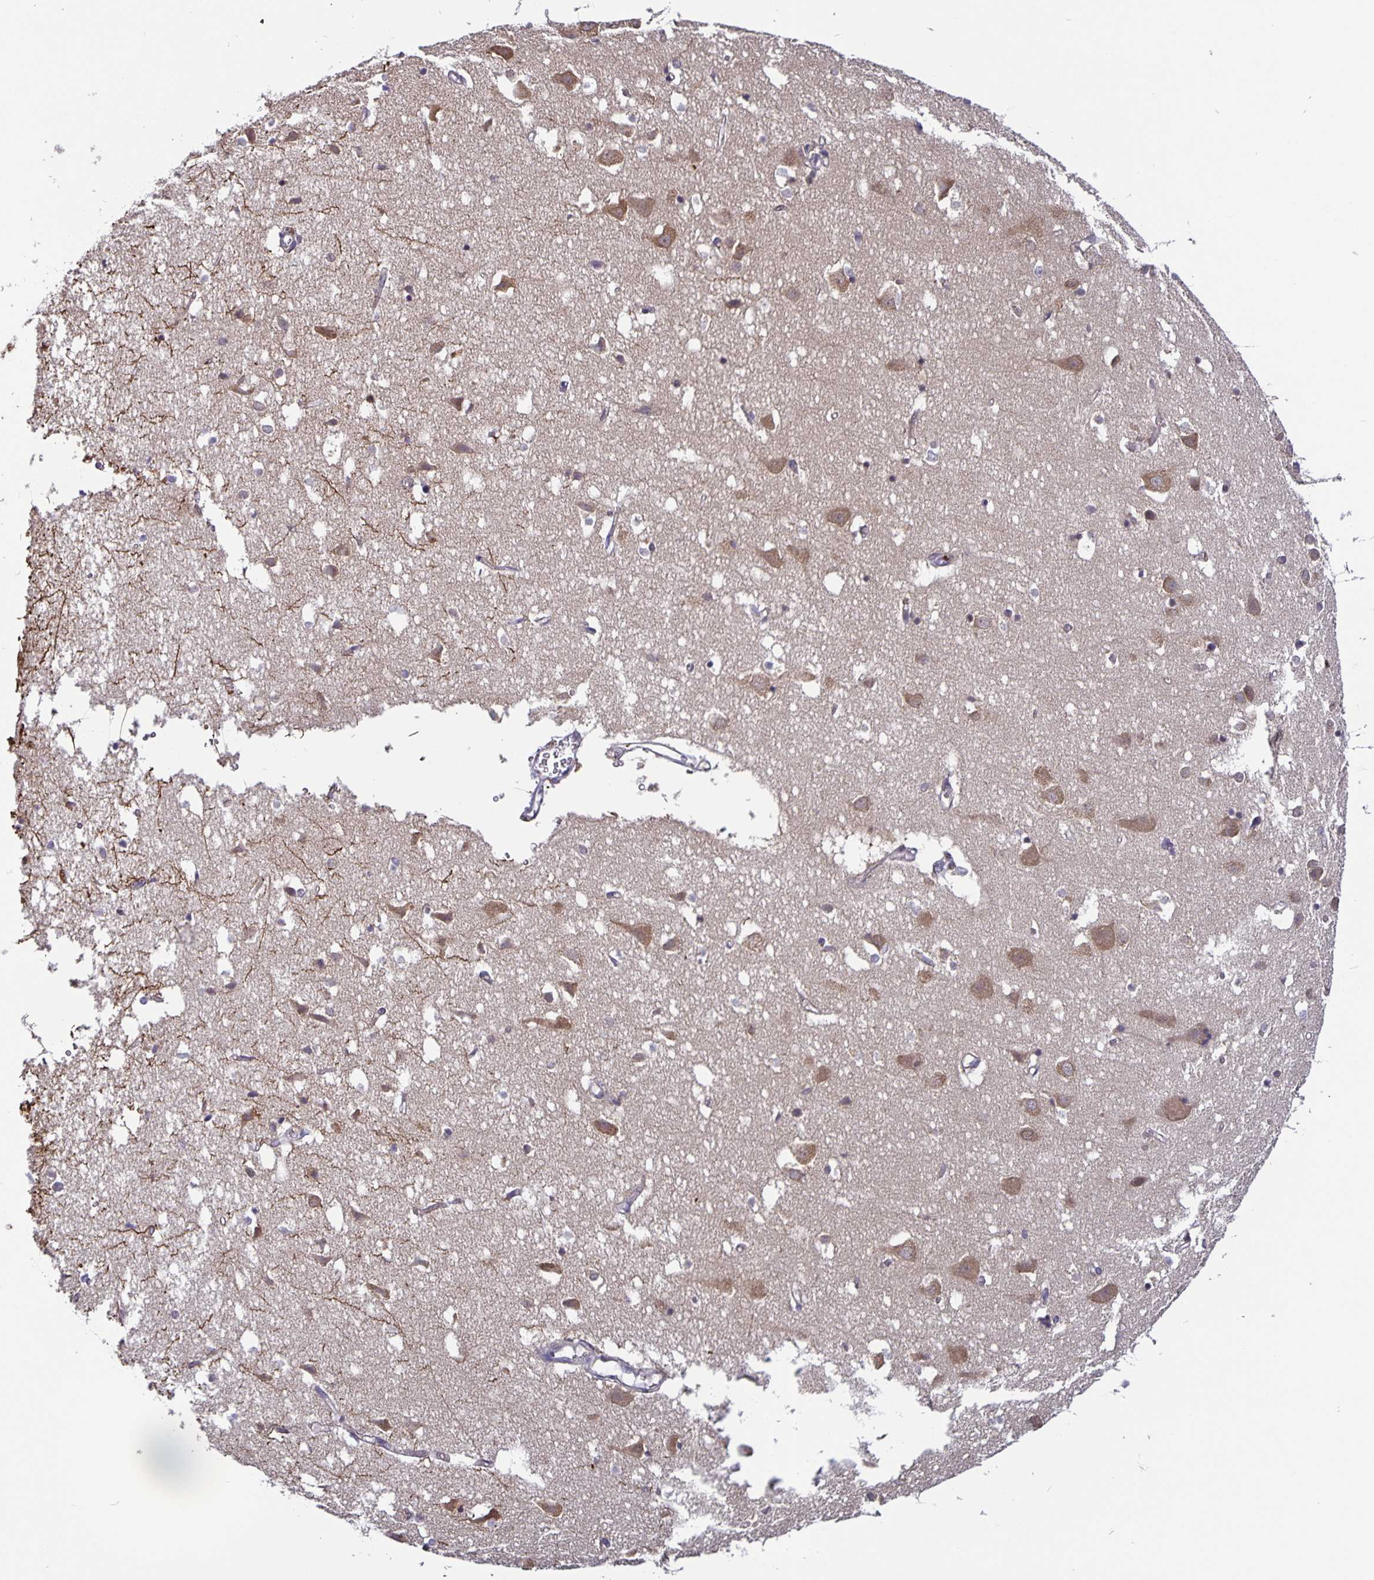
{"staining": {"intensity": "weak", "quantity": ">75%", "location": "cytoplasmic/membranous"}, "tissue": "cerebral cortex", "cell_type": "Endothelial cells", "image_type": "normal", "snomed": [{"axis": "morphology", "description": "Normal tissue, NOS"}, {"axis": "topography", "description": "Cerebral cortex"}], "caption": "Immunohistochemical staining of benign cerebral cortex exhibits low levels of weak cytoplasmic/membranous positivity in about >75% of endothelial cells.", "gene": "FEM1C", "patient": {"sex": "male", "age": 70}}